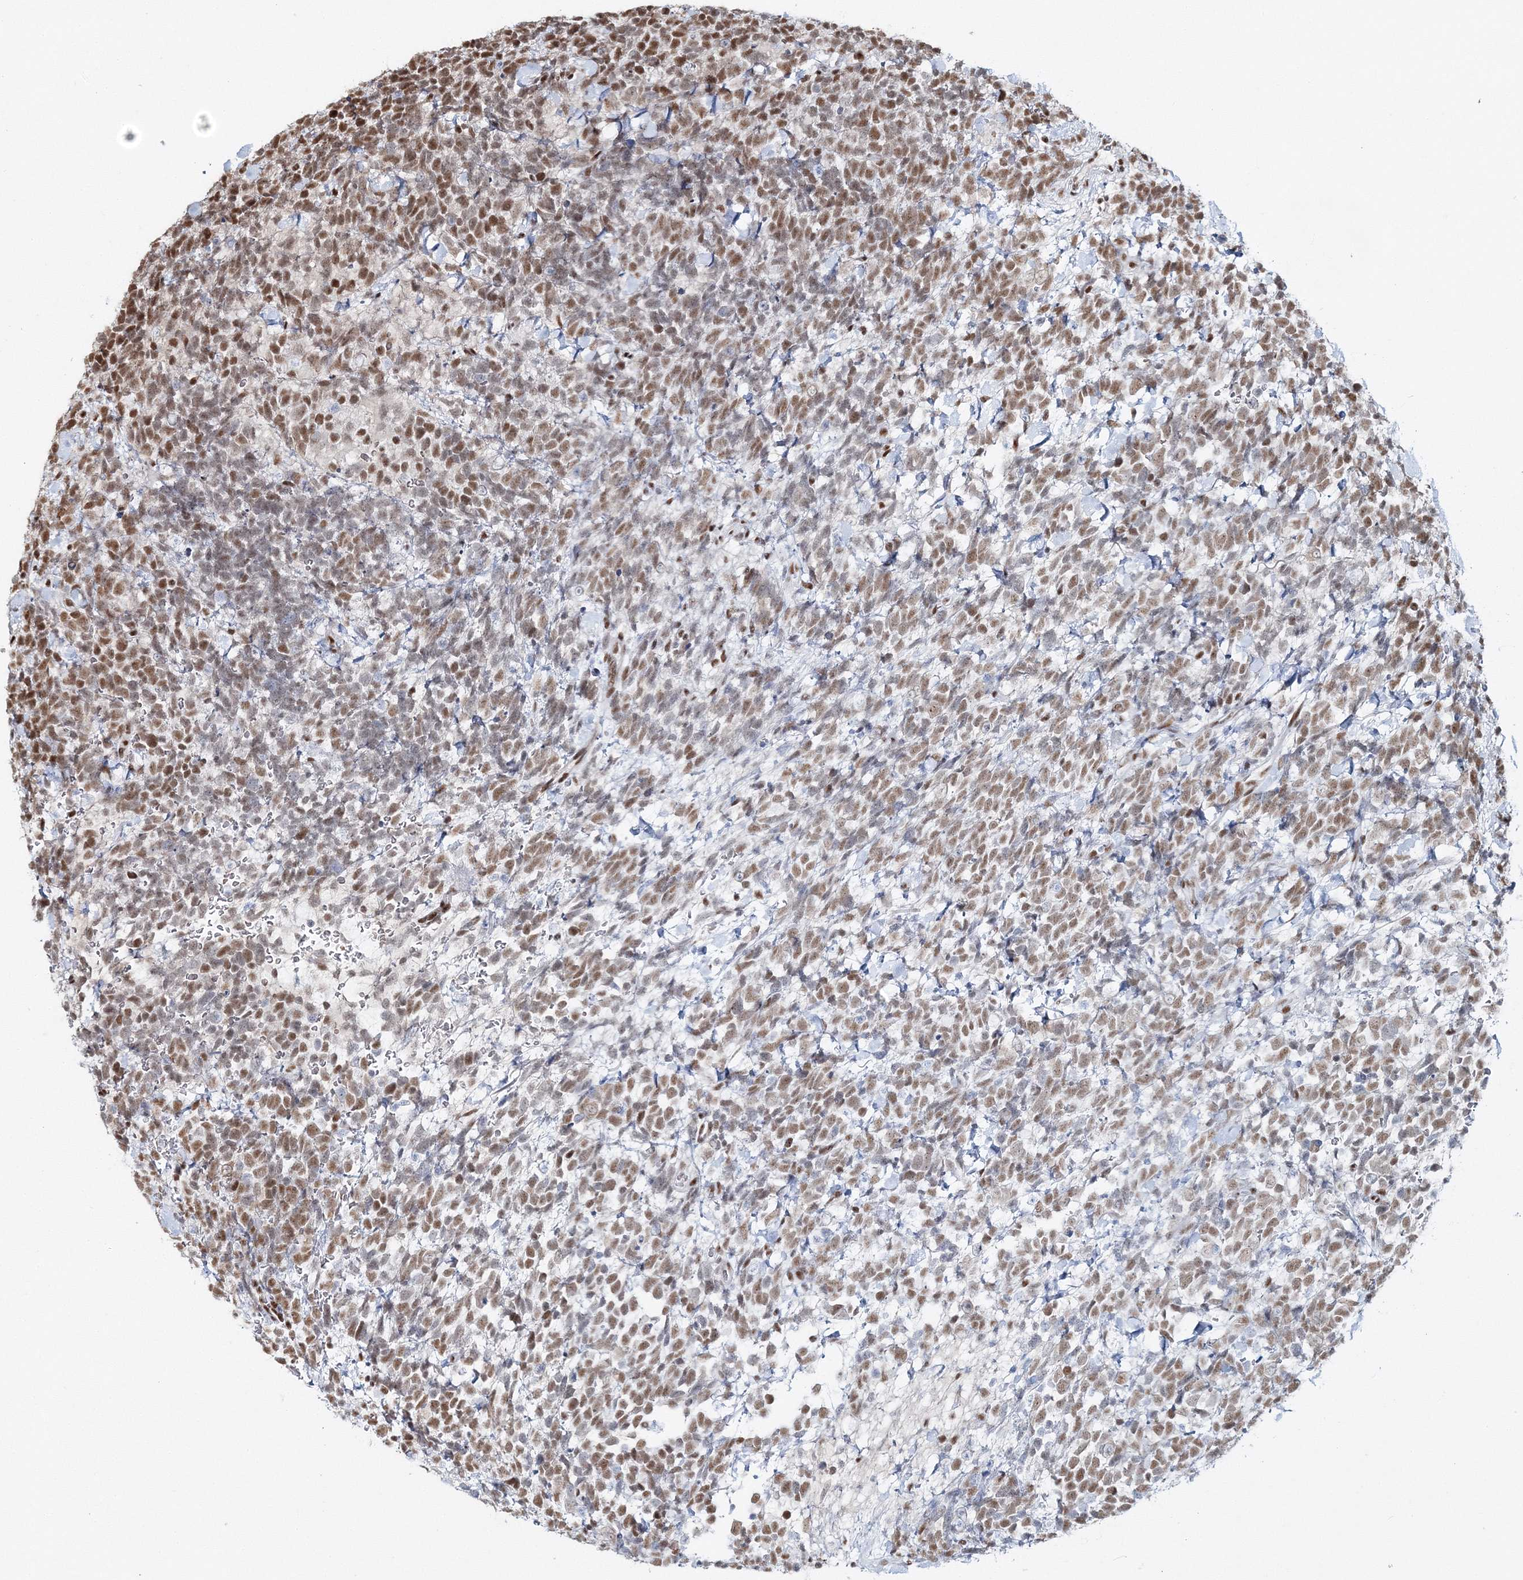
{"staining": {"intensity": "moderate", "quantity": ">75%", "location": "nuclear"}, "tissue": "urothelial cancer", "cell_type": "Tumor cells", "image_type": "cancer", "snomed": [{"axis": "morphology", "description": "Urothelial carcinoma, High grade"}, {"axis": "topography", "description": "Urinary bladder"}], "caption": "A photomicrograph showing moderate nuclear positivity in approximately >75% of tumor cells in urothelial carcinoma (high-grade), as visualized by brown immunohistochemical staining.", "gene": "QRICH1", "patient": {"sex": "female", "age": 82}}